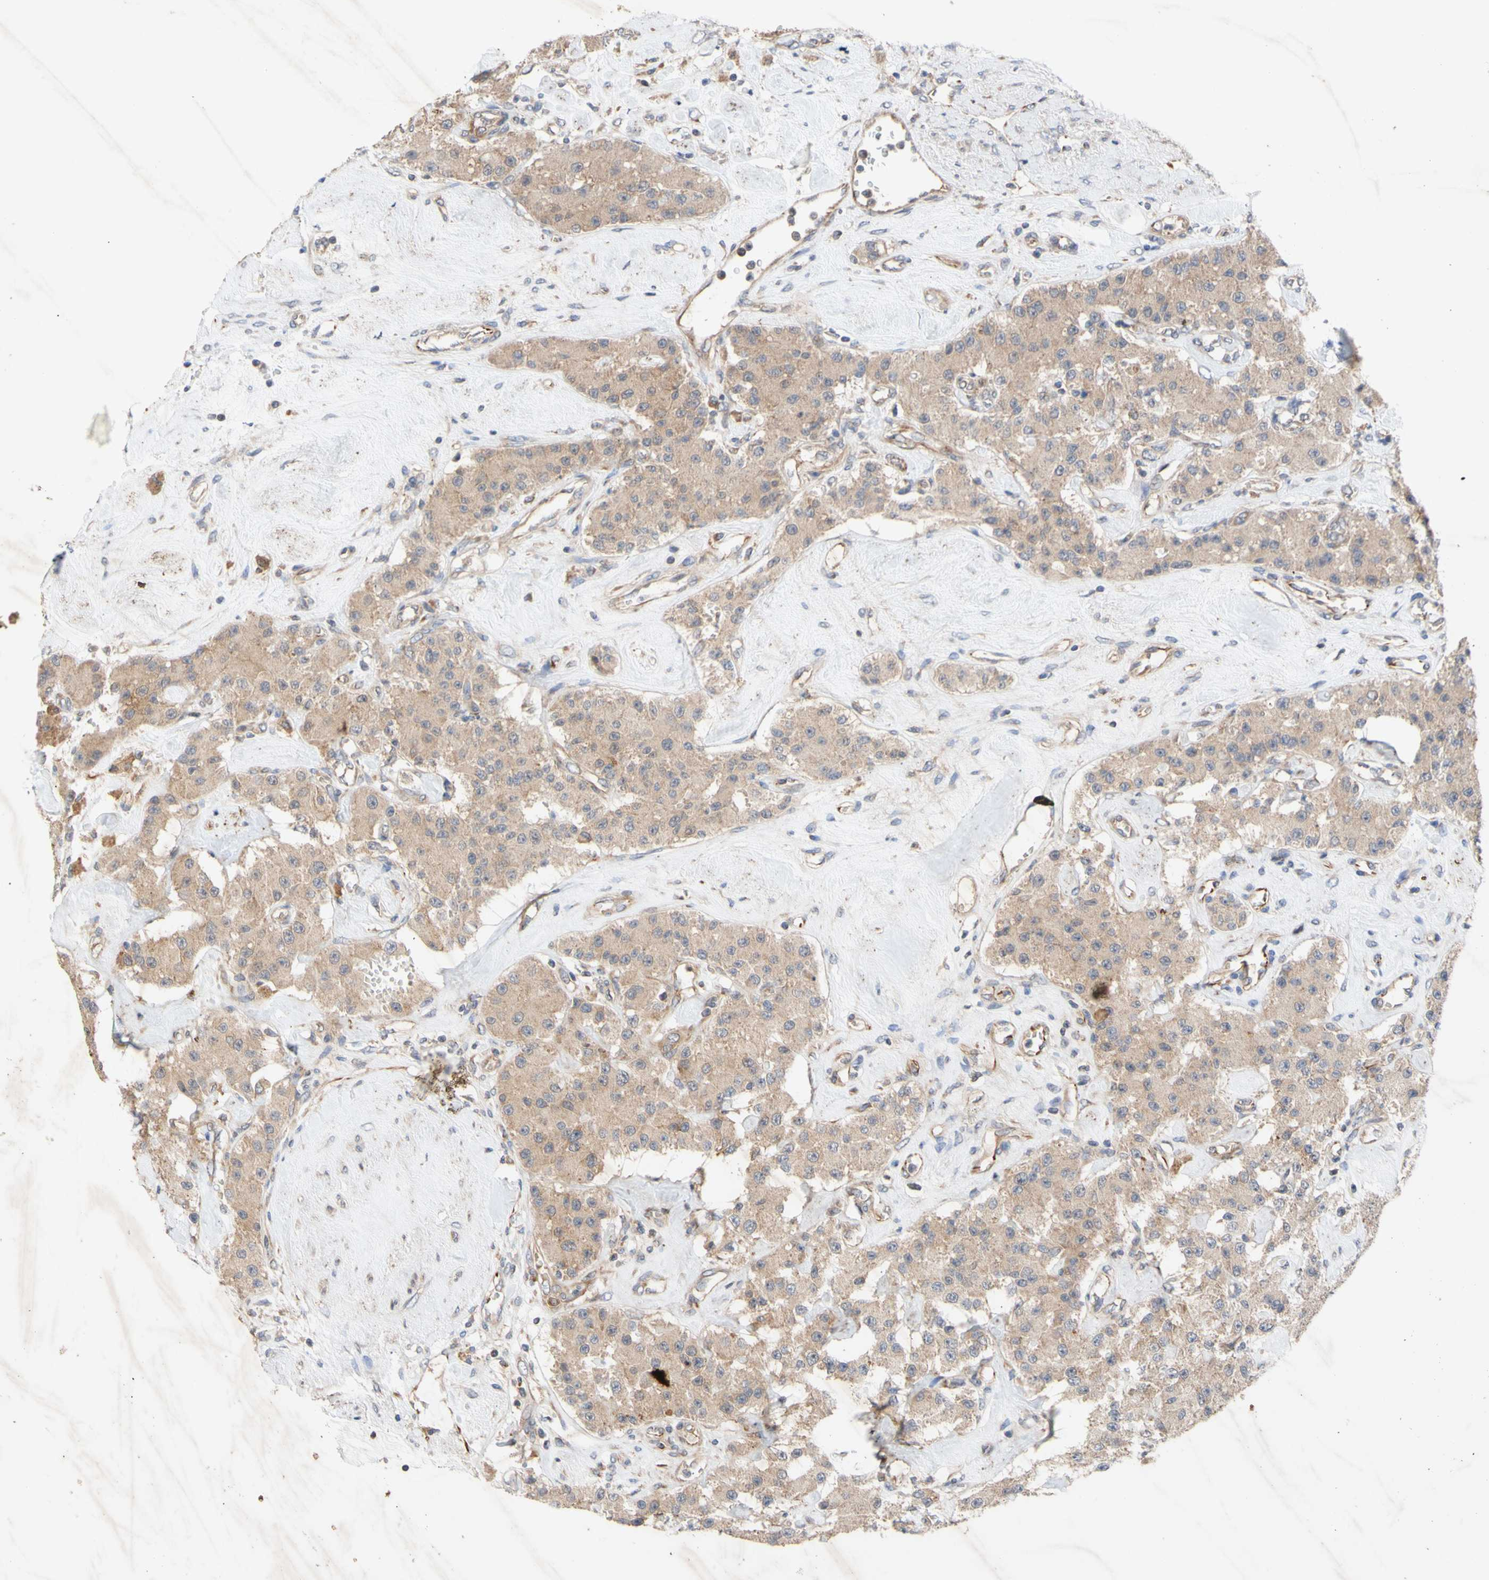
{"staining": {"intensity": "weak", "quantity": ">75%", "location": "cytoplasmic/membranous"}, "tissue": "carcinoid", "cell_type": "Tumor cells", "image_type": "cancer", "snomed": [{"axis": "morphology", "description": "Carcinoid, malignant, NOS"}, {"axis": "topography", "description": "Pancreas"}], "caption": "Human carcinoid stained with a brown dye shows weak cytoplasmic/membranous positive staining in about >75% of tumor cells.", "gene": "EIF2S3", "patient": {"sex": "male", "age": 41}}